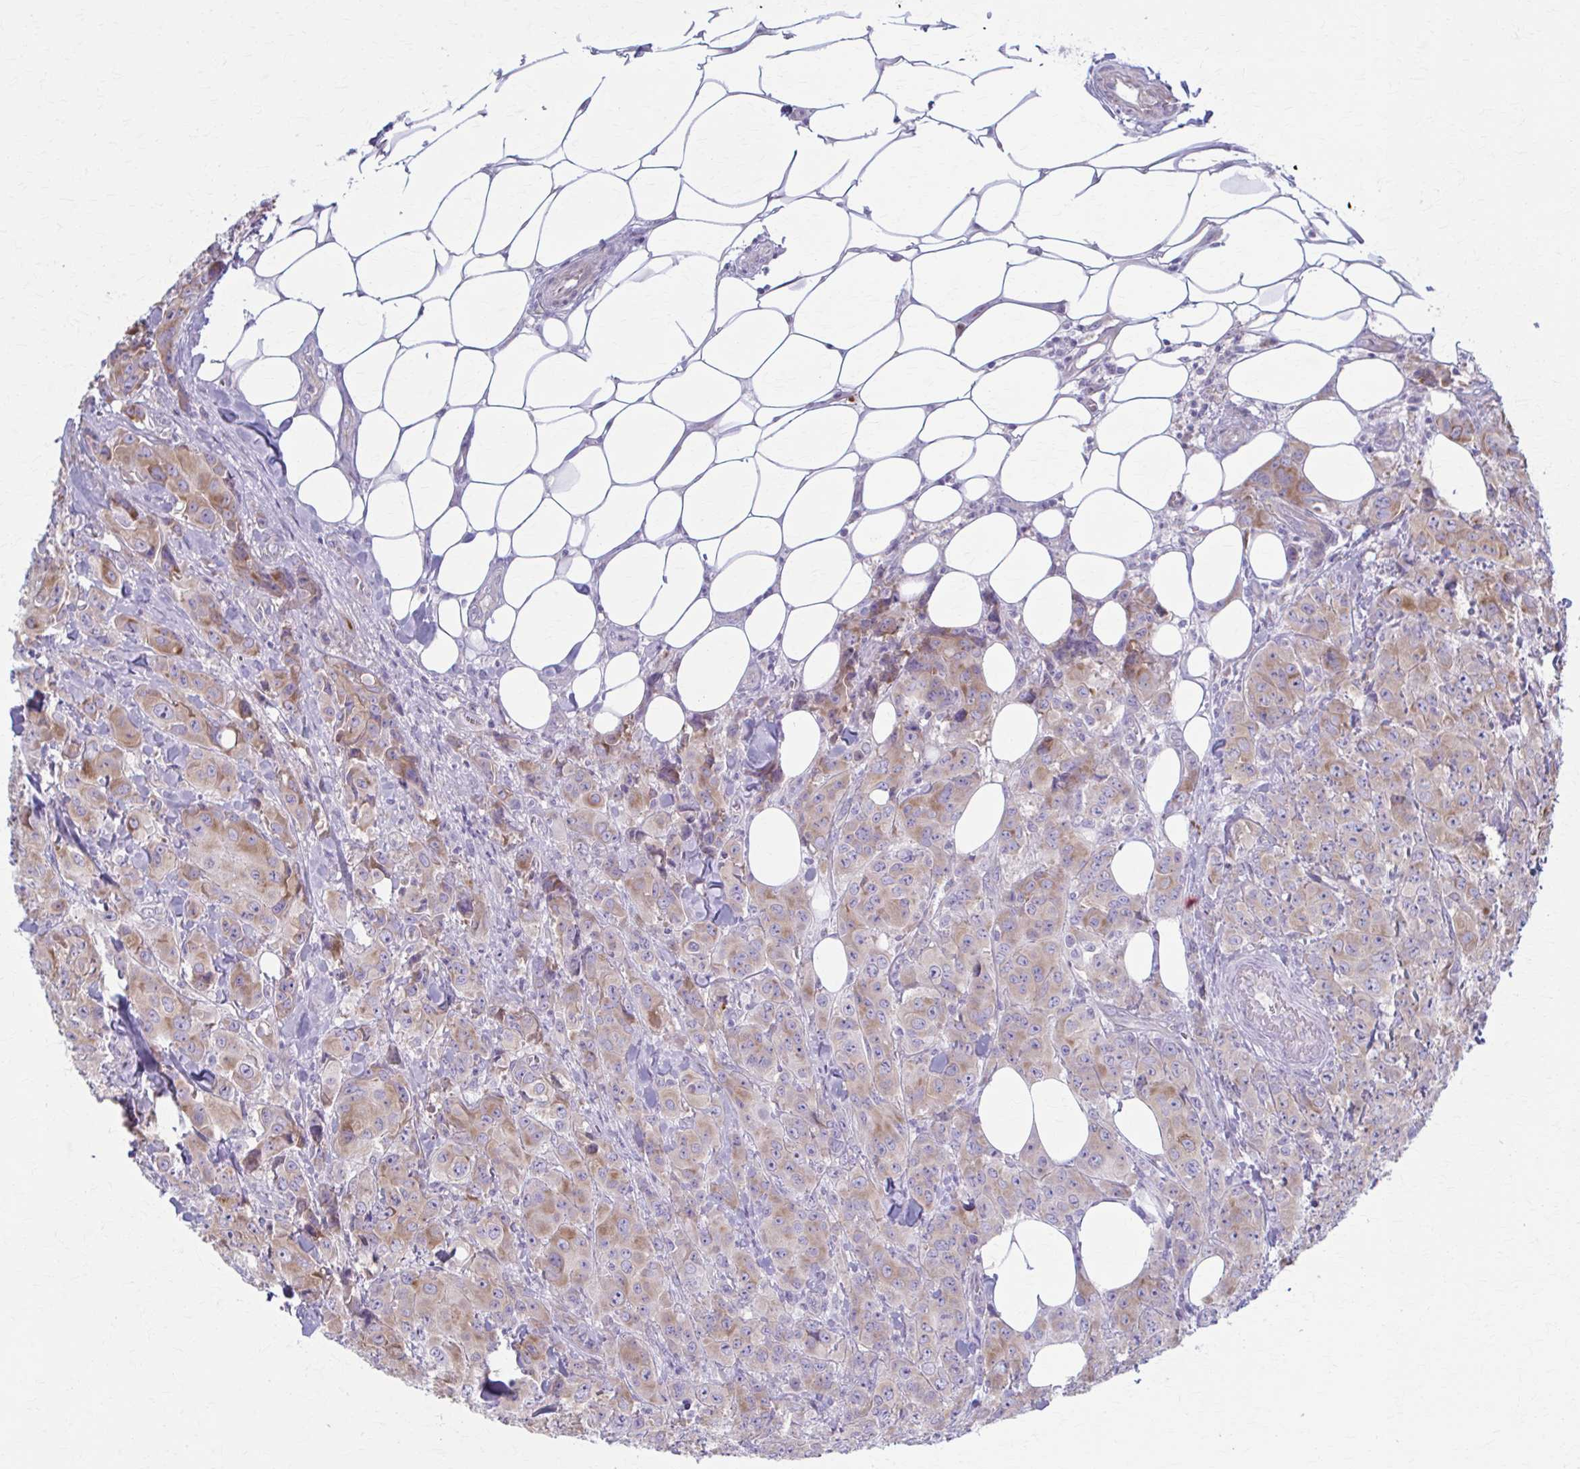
{"staining": {"intensity": "moderate", "quantity": "<25%", "location": "cytoplasmic/membranous"}, "tissue": "breast cancer", "cell_type": "Tumor cells", "image_type": "cancer", "snomed": [{"axis": "morphology", "description": "Normal tissue, NOS"}, {"axis": "morphology", "description": "Duct carcinoma"}, {"axis": "topography", "description": "Breast"}], "caption": "Moderate cytoplasmic/membranous protein positivity is present in approximately <25% of tumor cells in intraductal carcinoma (breast). The protein is shown in brown color, while the nuclei are stained blue.", "gene": "PRKRA", "patient": {"sex": "female", "age": 43}}